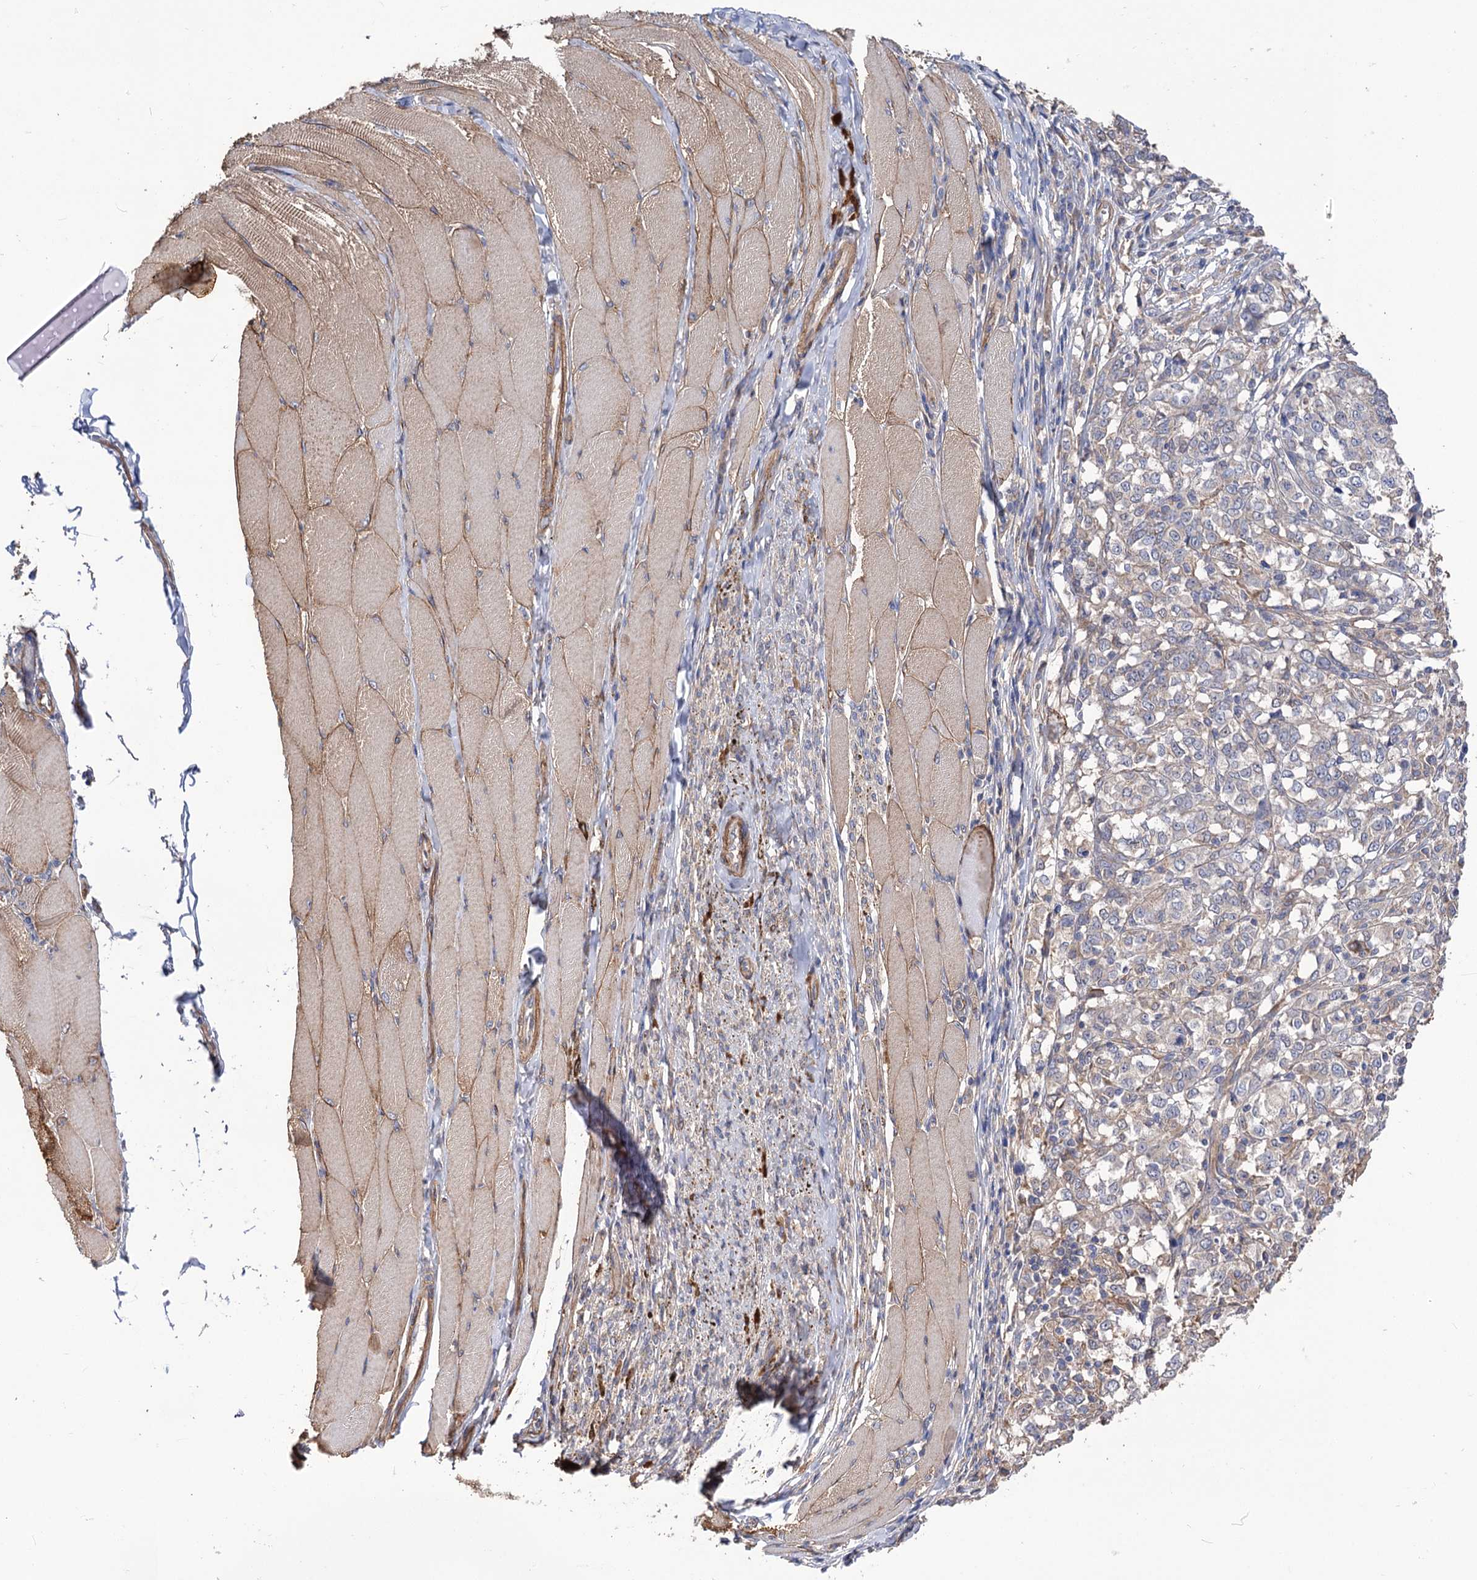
{"staining": {"intensity": "negative", "quantity": "none", "location": "none"}, "tissue": "melanoma", "cell_type": "Tumor cells", "image_type": "cancer", "snomed": [{"axis": "morphology", "description": "Malignant melanoma, NOS"}, {"axis": "topography", "description": "Skin"}], "caption": "The IHC photomicrograph has no significant staining in tumor cells of malignant melanoma tissue.", "gene": "CSAD", "patient": {"sex": "female", "age": 72}}